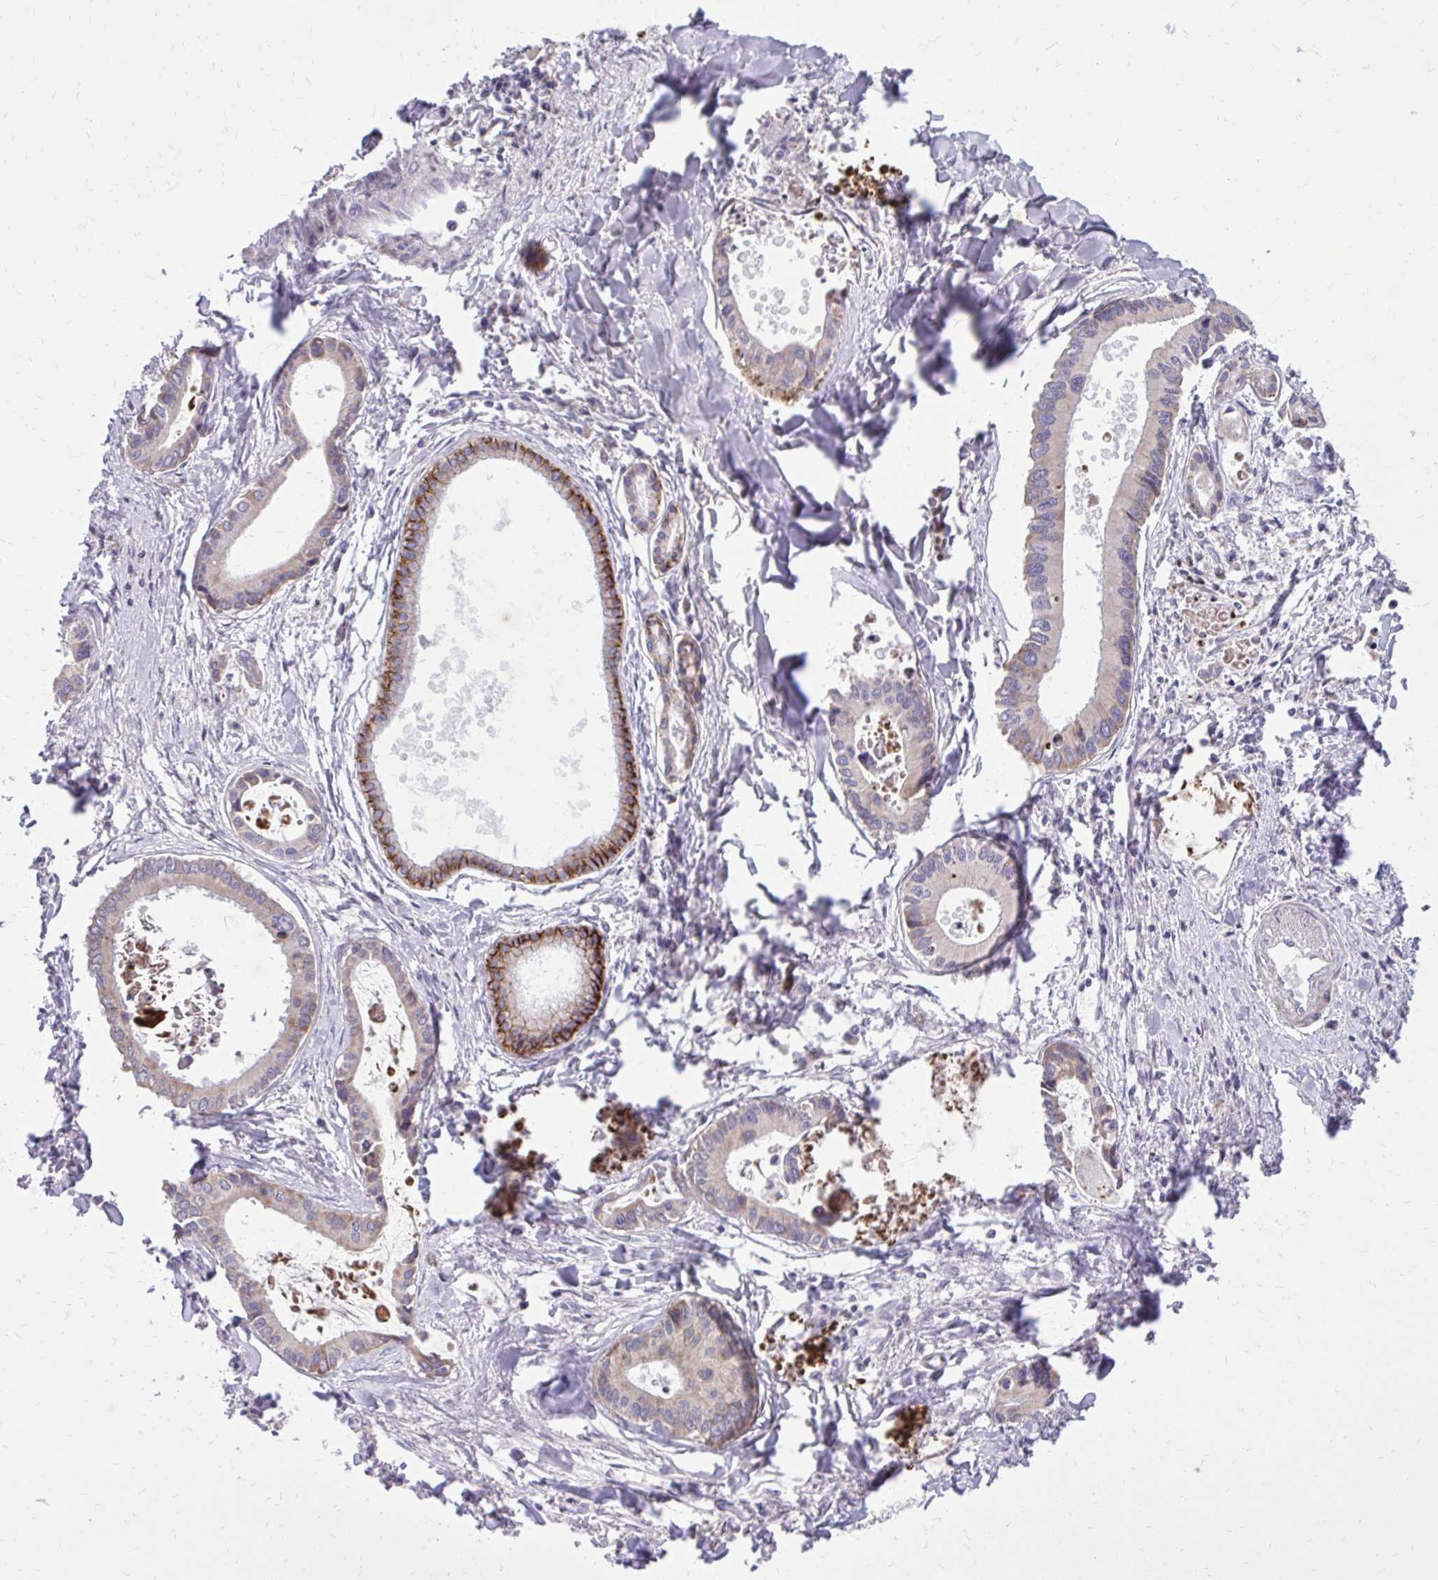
{"staining": {"intensity": "weak", "quantity": "<25%", "location": "cytoplasmic/membranous"}, "tissue": "liver cancer", "cell_type": "Tumor cells", "image_type": "cancer", "snomed": [{"axis": "morphology", "description": "Cholangiocarcinoma"}, {"axis": "topography", "description": "Liver"}], "caption": "Tumor cells show no significant expression in liver cancer.", "gene": "ABCC3", "patient": {"sex": "male", "age": 66}}